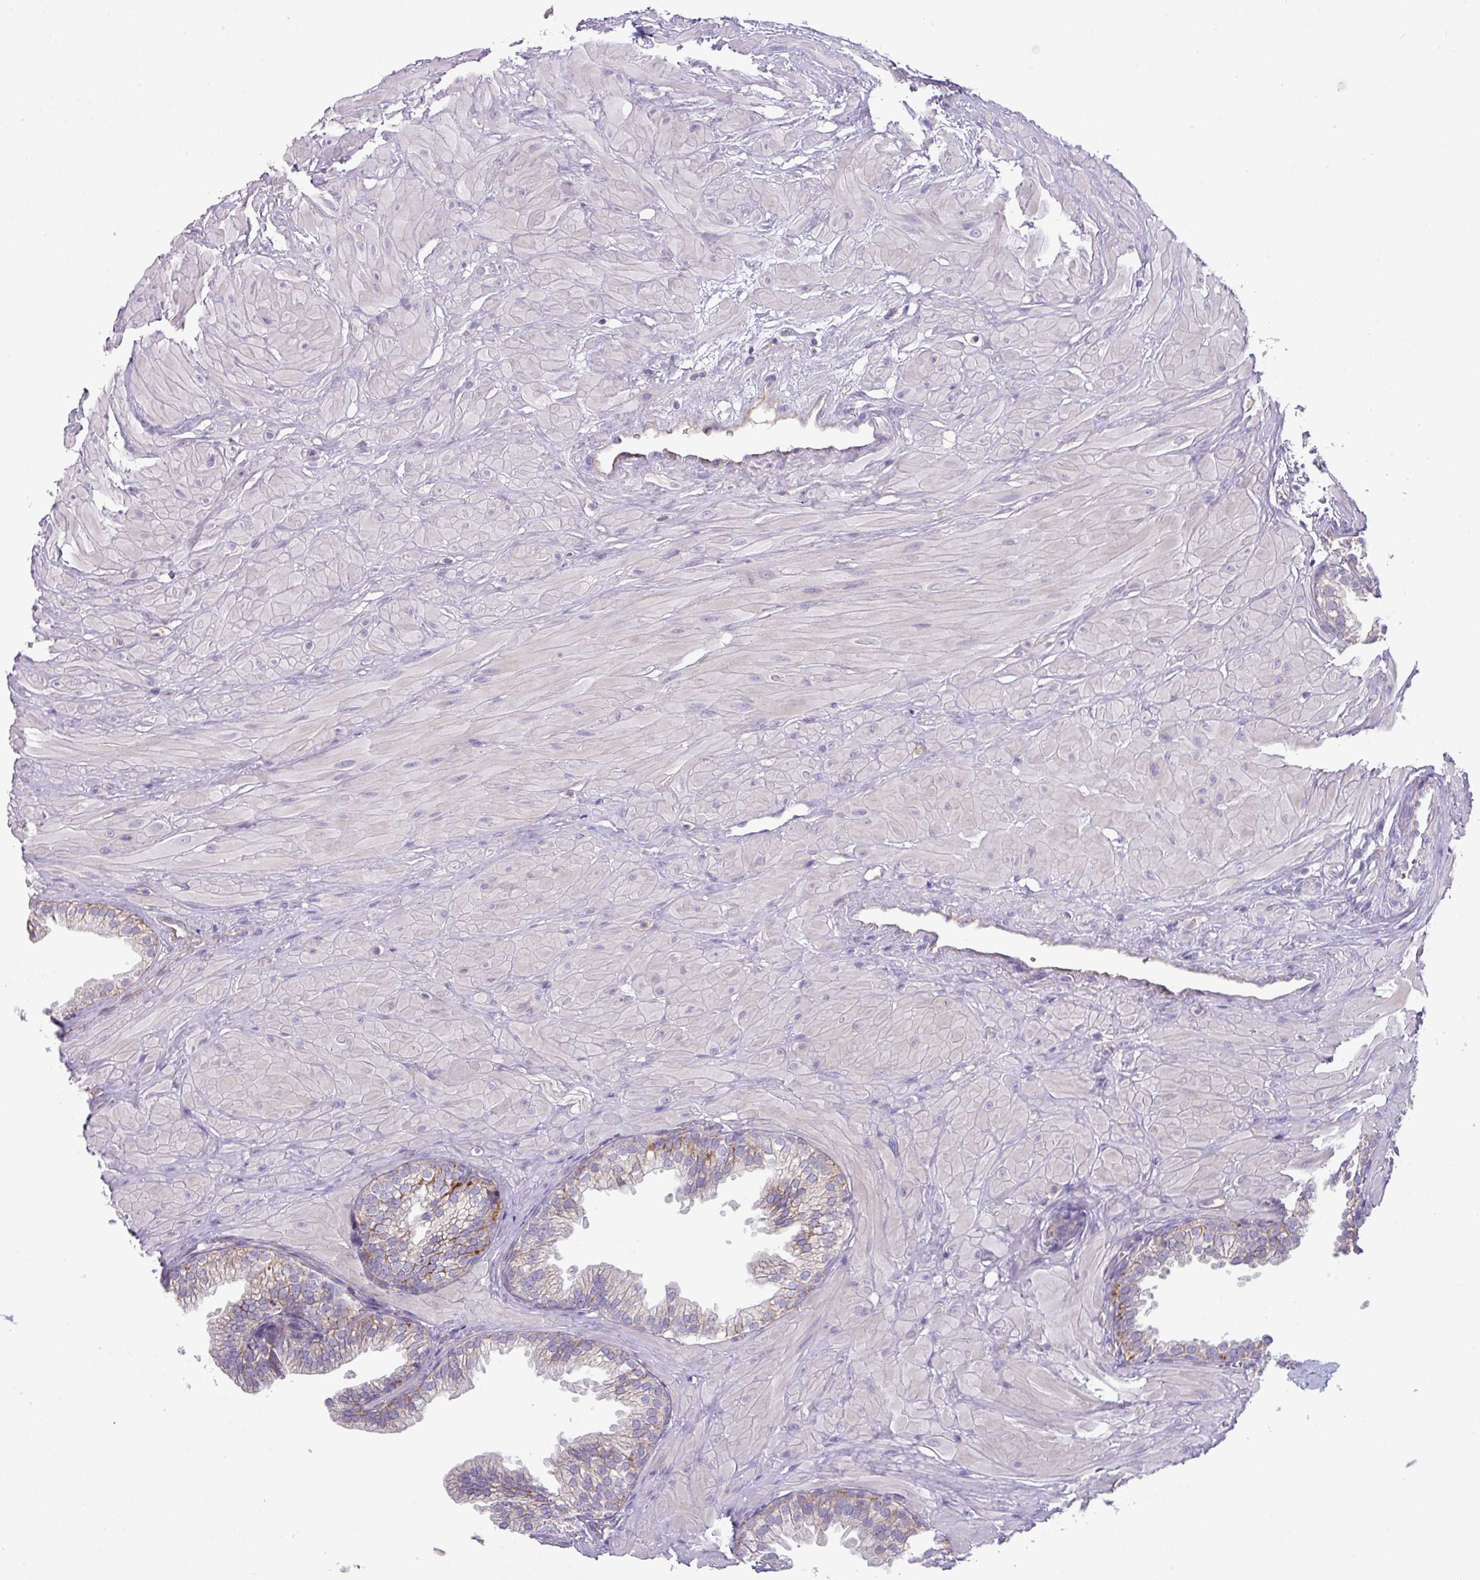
{"staining": {"intensity": "moderate", "quantity": "<25%", "location": "cytoplasmic/membranous"}, "tissue": "prostate", "cell_type": "Glandular cells", "image_type": "normal", "snomed": [{"axis": "morphology", "description": "Normal tissue, NOS"}, {"axis": "topography", "description": "Prostate"}, {"axis": "topography", "description": "Peripheral nerve tissue"}], "caption": "Glandular cells exhibit moderate cytoplasmic/membranous positivity in approximately <25% of cells in unremarkable prostate. The staining was performed using DAB, with brown indicating positive protein expression. Nuclei are stained blue with hematoxylin.", "gene": "ZNF394", "patient": {"sex": "male", "age": 55}}